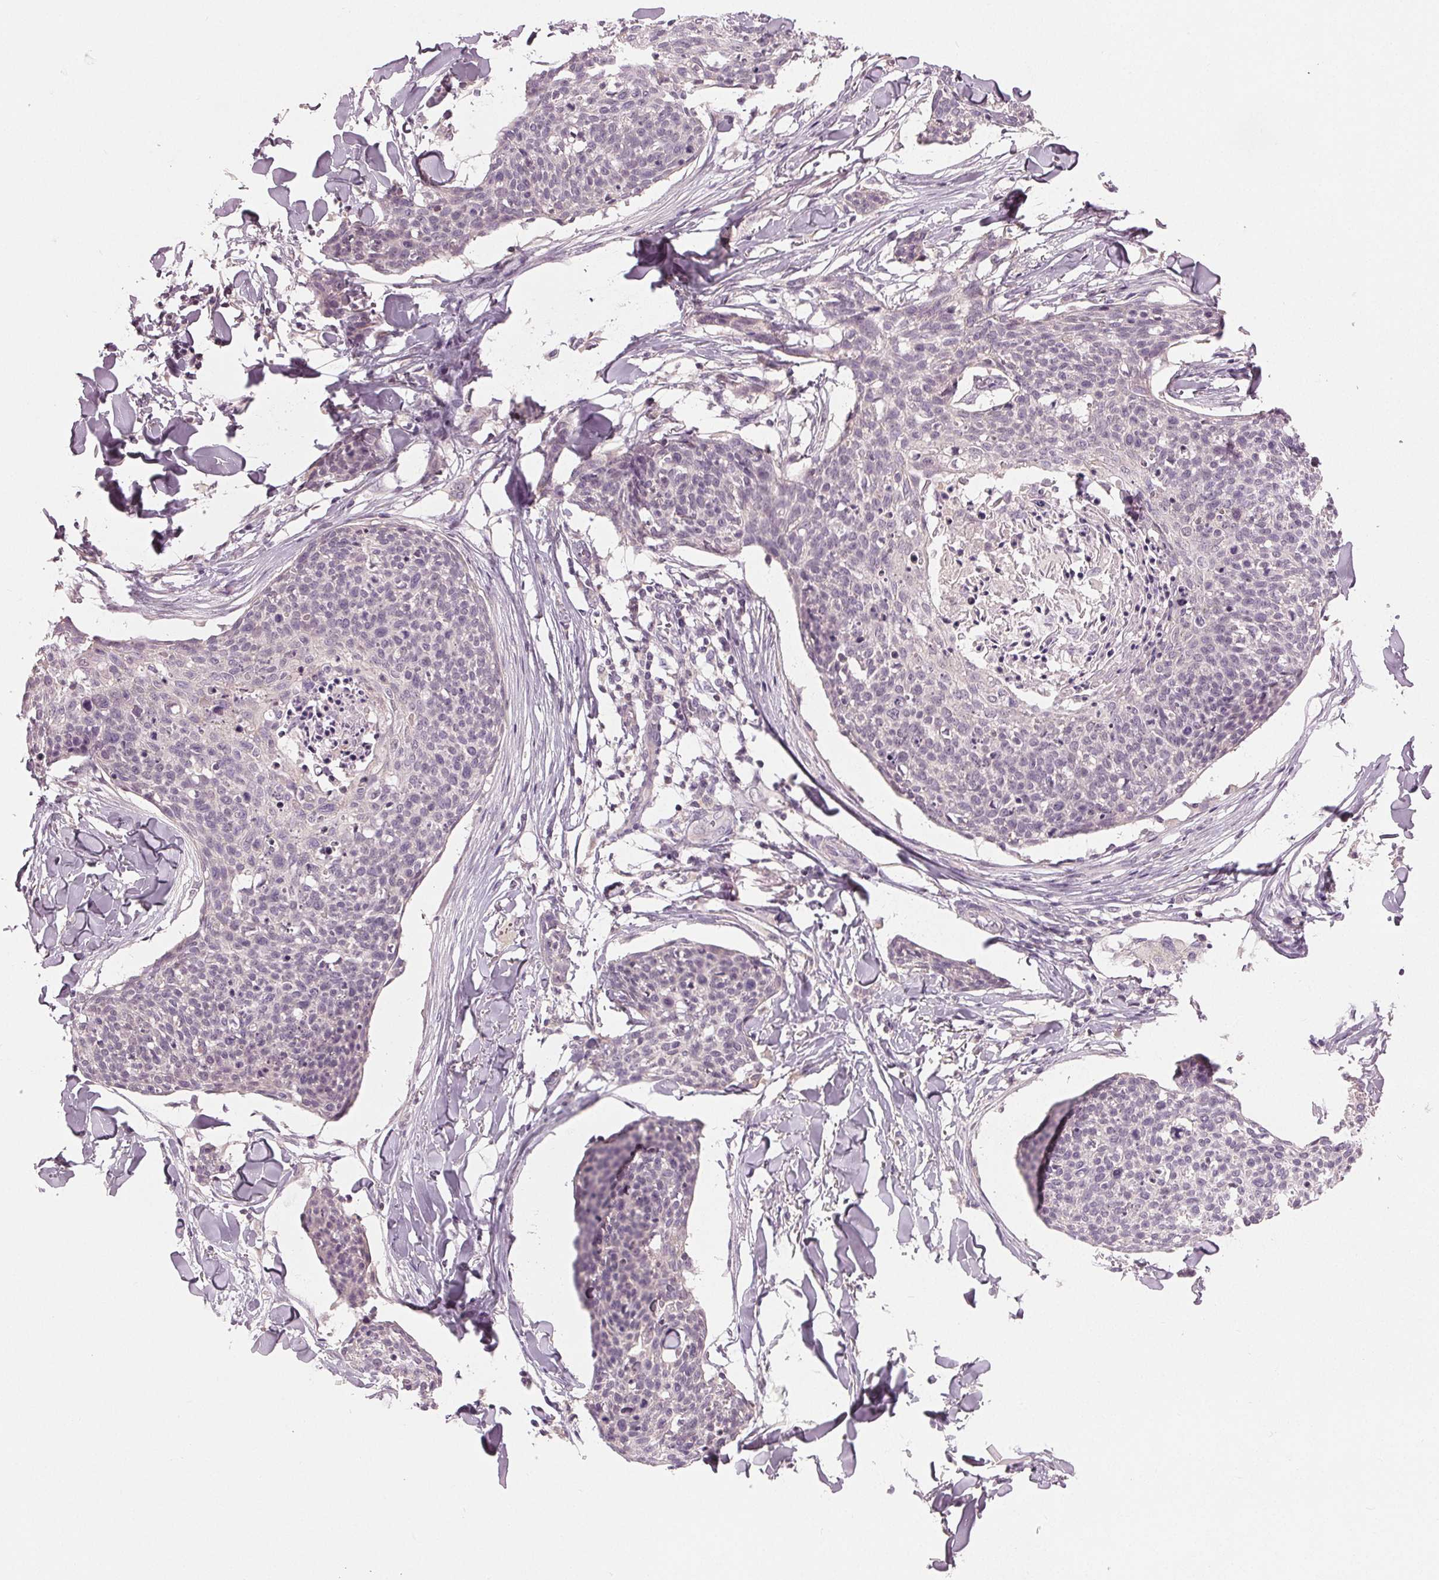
{"staining": {"intensity": "negative", "quantity": "none", "location": "none"}, "tissue": "skin cancer", "cell_type": "Tumor cells", "image_type": "cancer", "snomed": [{"axis": "morphology", "description": "Squamous cell carcinoma, NOS"}, {"axis": "topography", "description": "Skin"}, {"axis": "topography", "description": "Vulva"}], "caption": "The photomicrograph demonstrates no significant staining in tumor cells of skin cancer (squamous cell carcinoma). (Brightfield microscopy of DAB immunohistochemistry (IHC) at high magnification).", "gene": "ZNF605", "patient": {"sex": "female", "age": 75}}